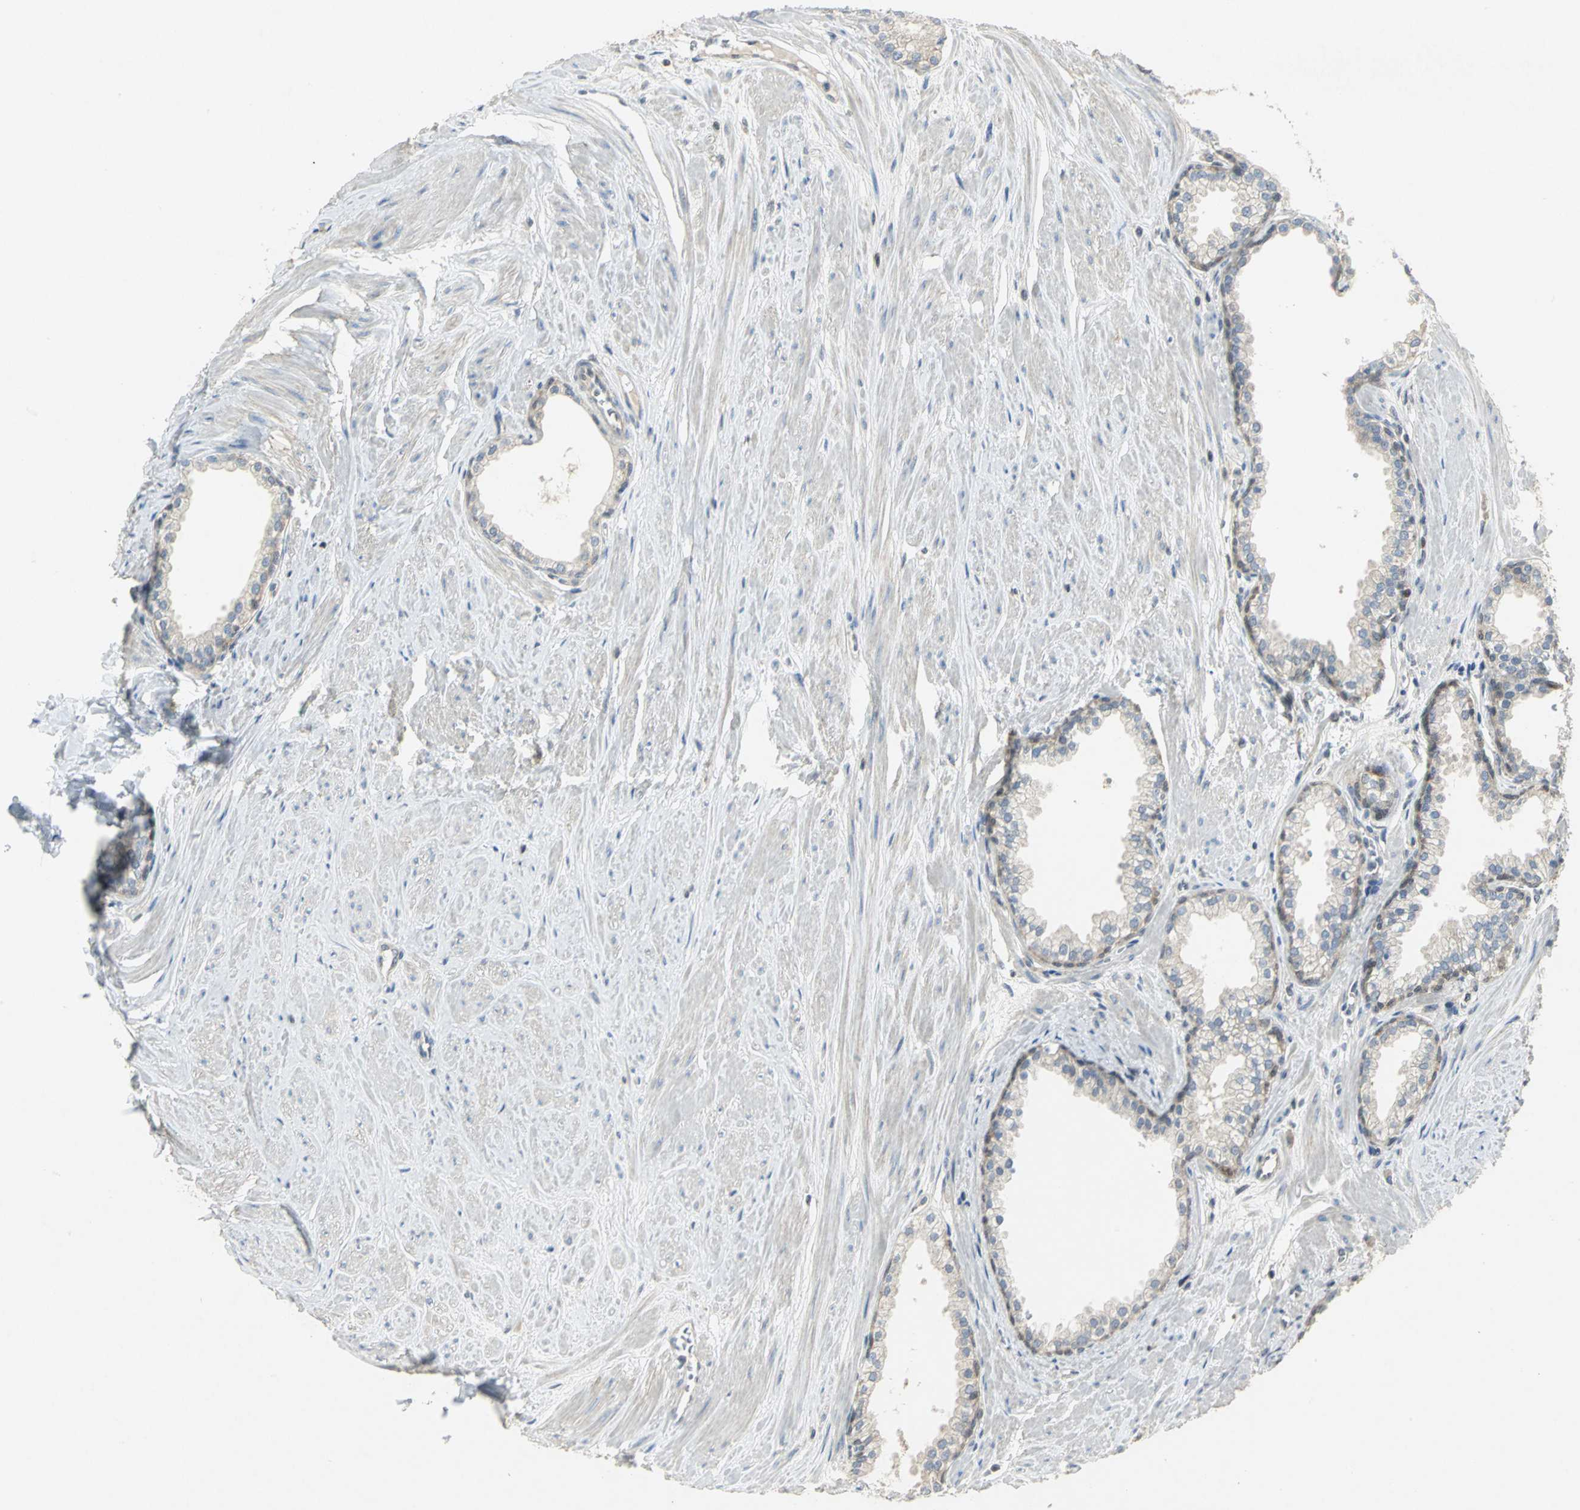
{"staining": {"intensity": "moderate", "quantity": "25%-75%", "location": "cytoplasmic/membranous"}, "tissue": "prostate", "cell_type": "Glandular cells", "image_type": "normal", "snomed": [{"axis": "morphology", "description": "Normal tissue, NOS"}, {"axis": "topography", "description": "Prostate"}], "caption": "Immunohistochemical staining of normal prostate shows moderate cytoplasmic/membranous protein staining in approximately 25%-75% of glandular cells. Nuclei are stained in blue.", "gene": "PPIA", "patient": {"sex": "male", "age": 64}}